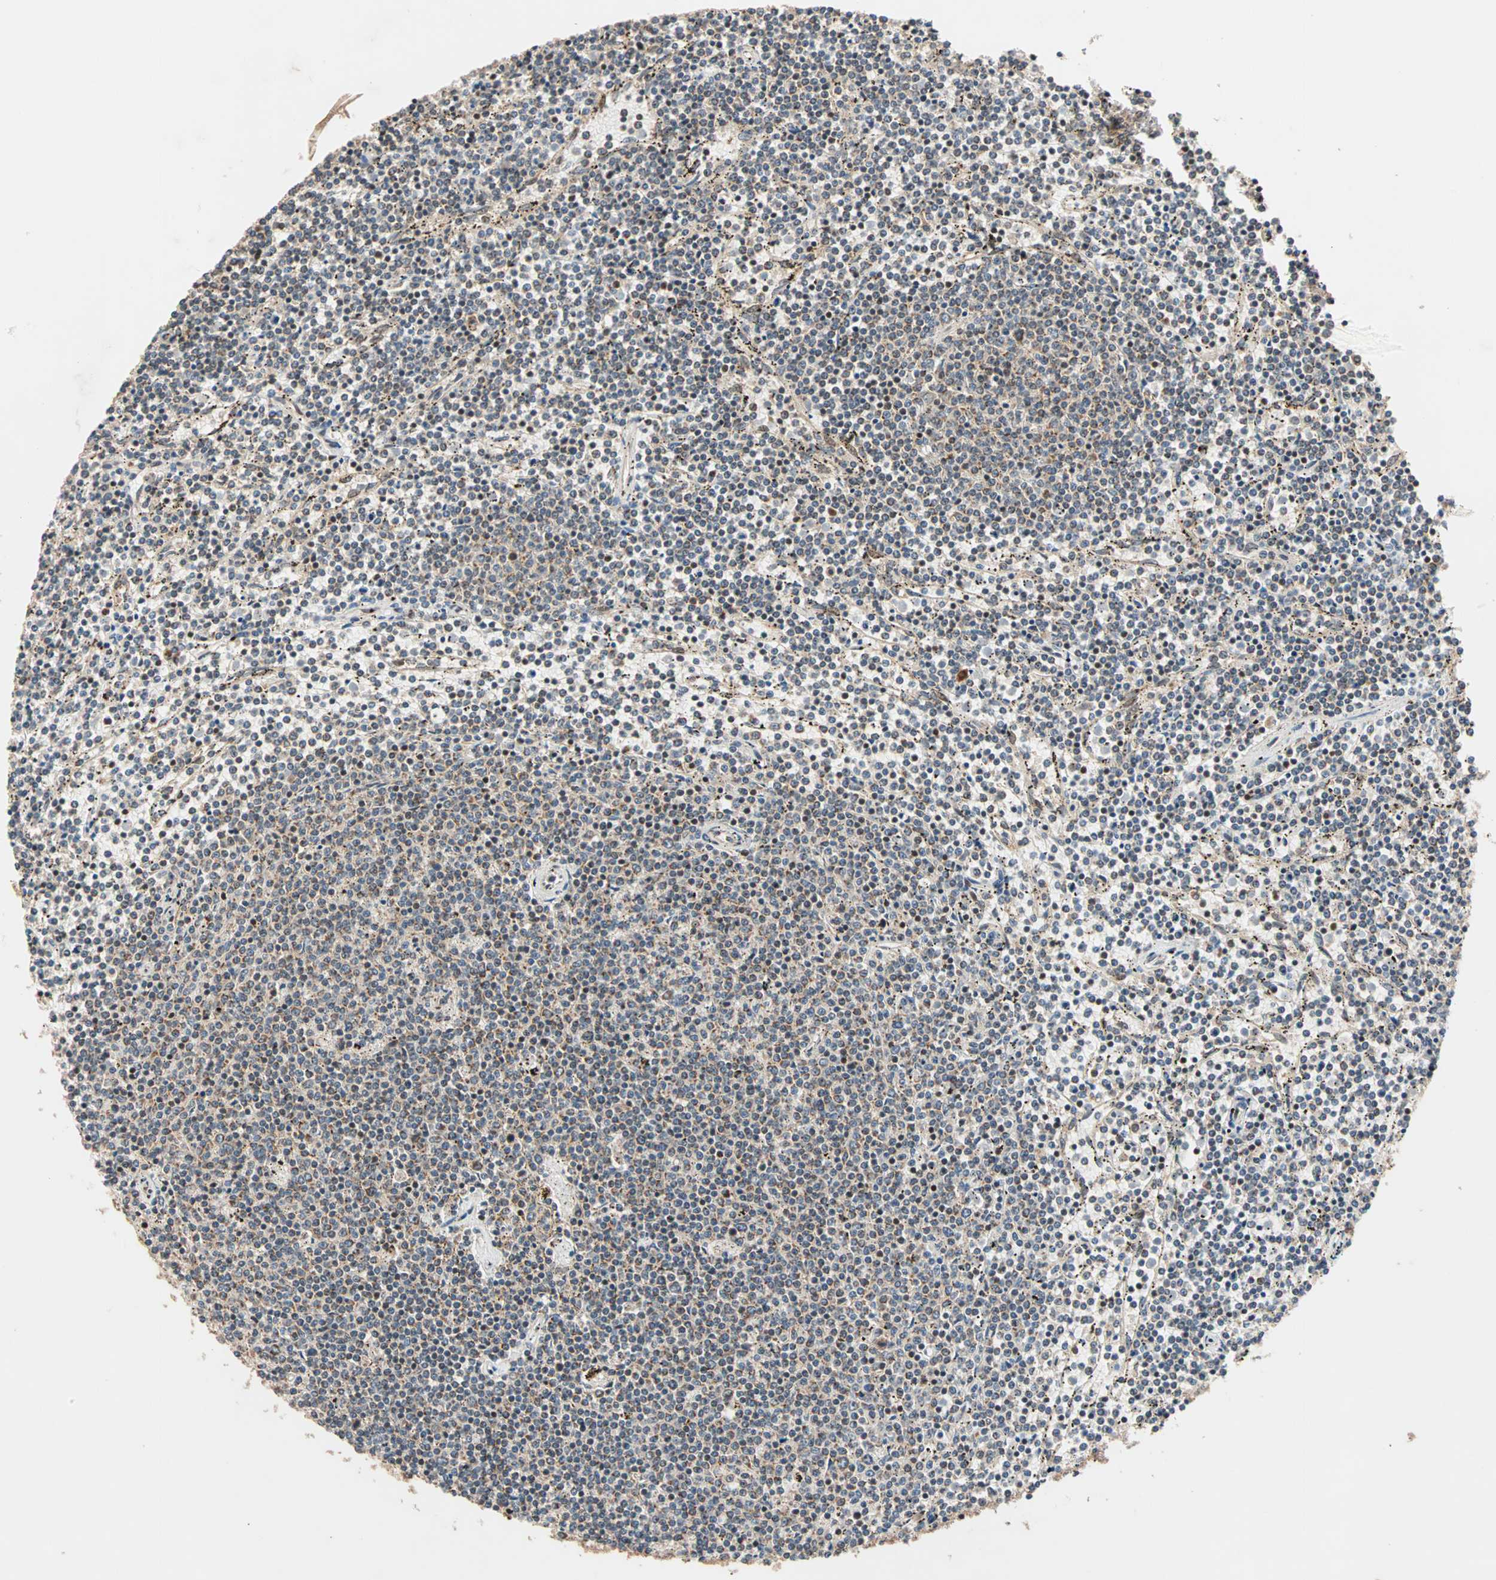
{"staining": {"intensity": "weak", "quantity": "<25%", "location": "cytoplasmic/membranous"}, "tissue": "lymphoma", "cell_type": "Tumor cells", "image_type": "cancer", "snomed": [{"axis": "morphology", "description": "Malignant lymphoma, non-Hodgkin's type, Low grade"}, {"axis": "topography", "description": "Spleen"}], "caption": "Lymphoma was stained to show a protein in brown. There is no significant staining in tumor cells.", "gene": "HECW1", "patient": {"sex": "female", "age": 50}}